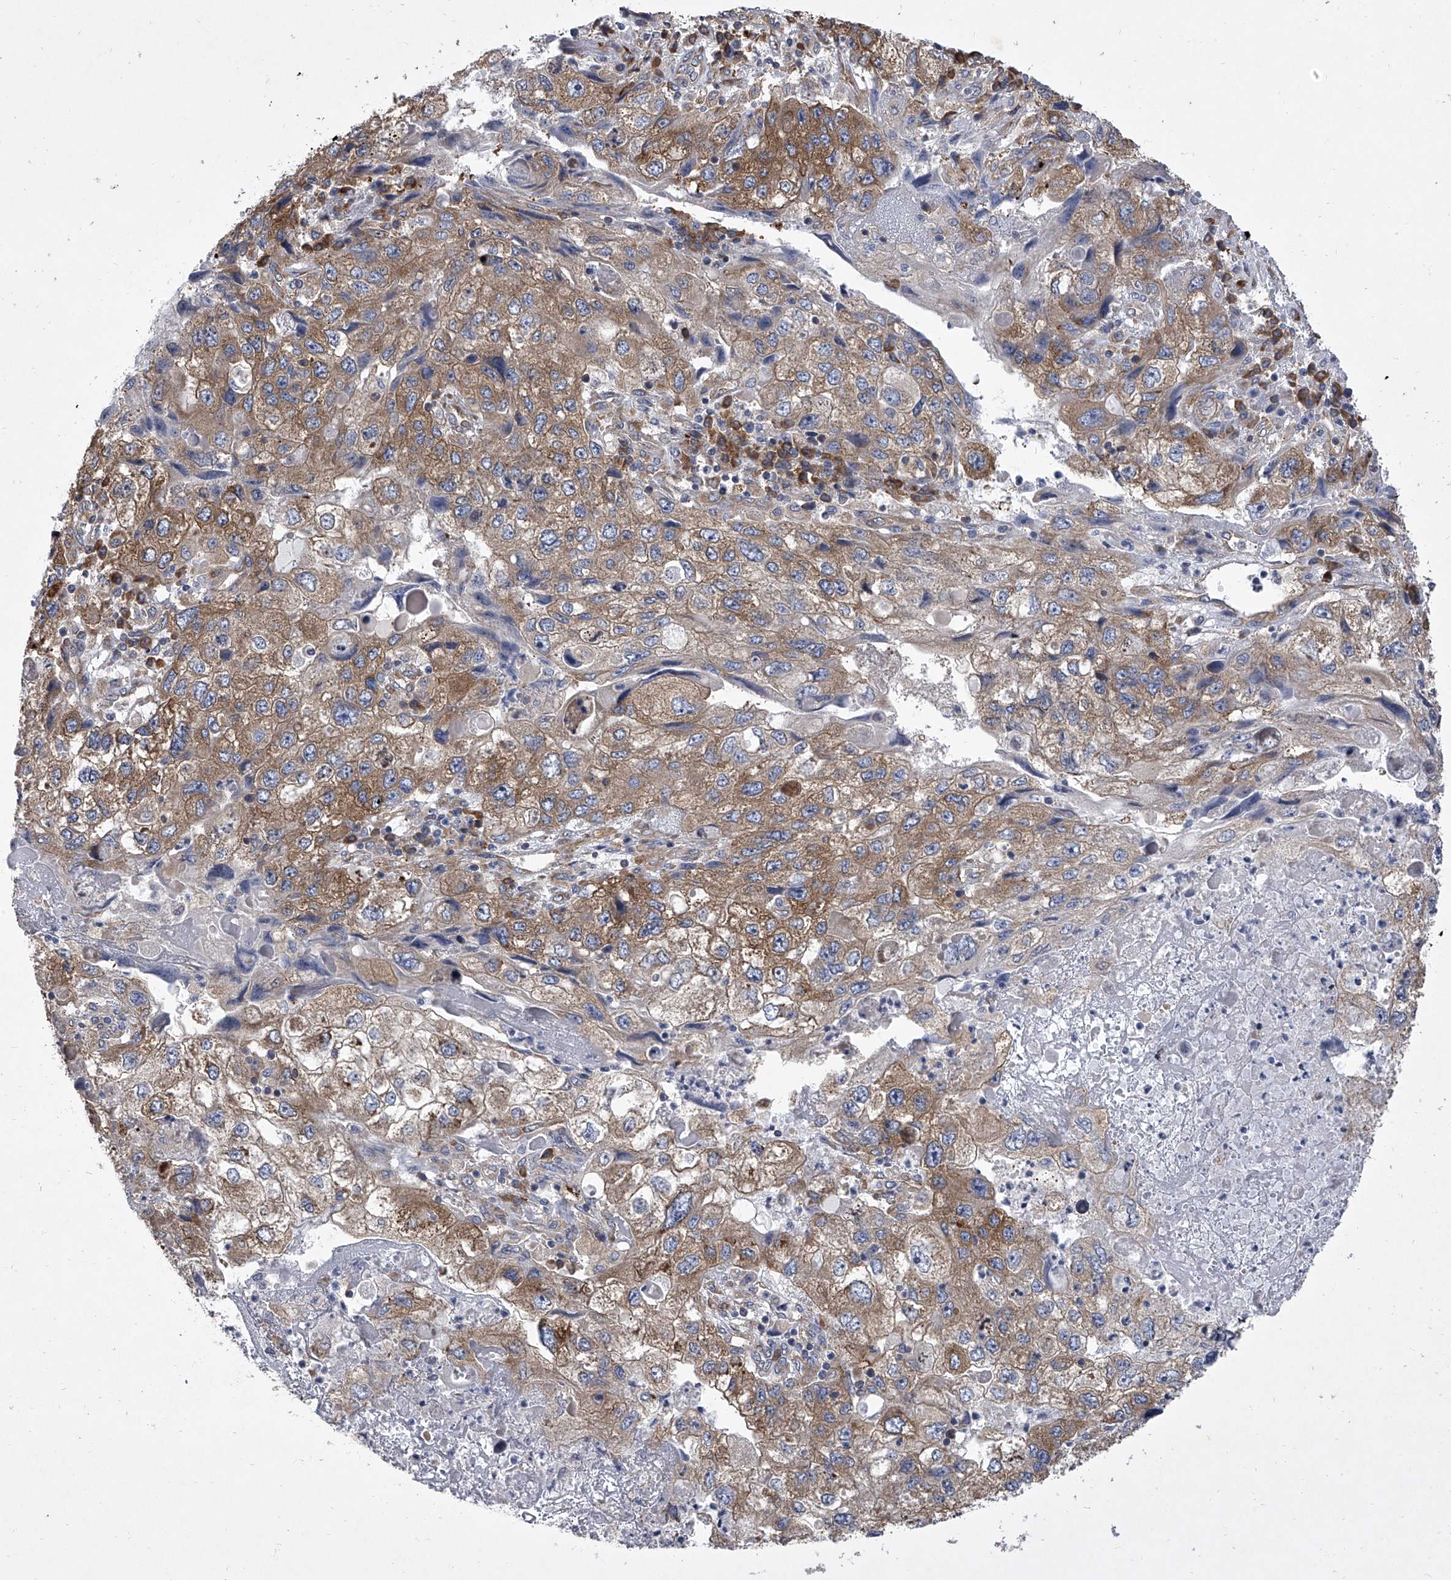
{"staining": {"intensity": "moderate", "quantity": ">75%", "location": "cytoplasmic/membranous"}, "tissue": "endometrial cancer", "cell_type": "Tumor cells", "image_type": "cancer", "snomed": [{"axis": "morphology", "description": "Adenocarcinoma, NOS"}, {"axis": "topography", "description": "Endometrium"}], "caption": "This is a histology image of immunohistochemistry (IHC) staining of endometrial adenocarcinoma, which shows moderate staining in the cytoplasmic/membranous of tumor cells.", "gene": "EIF2S2", "patient": {"sex": "female", "age": 49}}